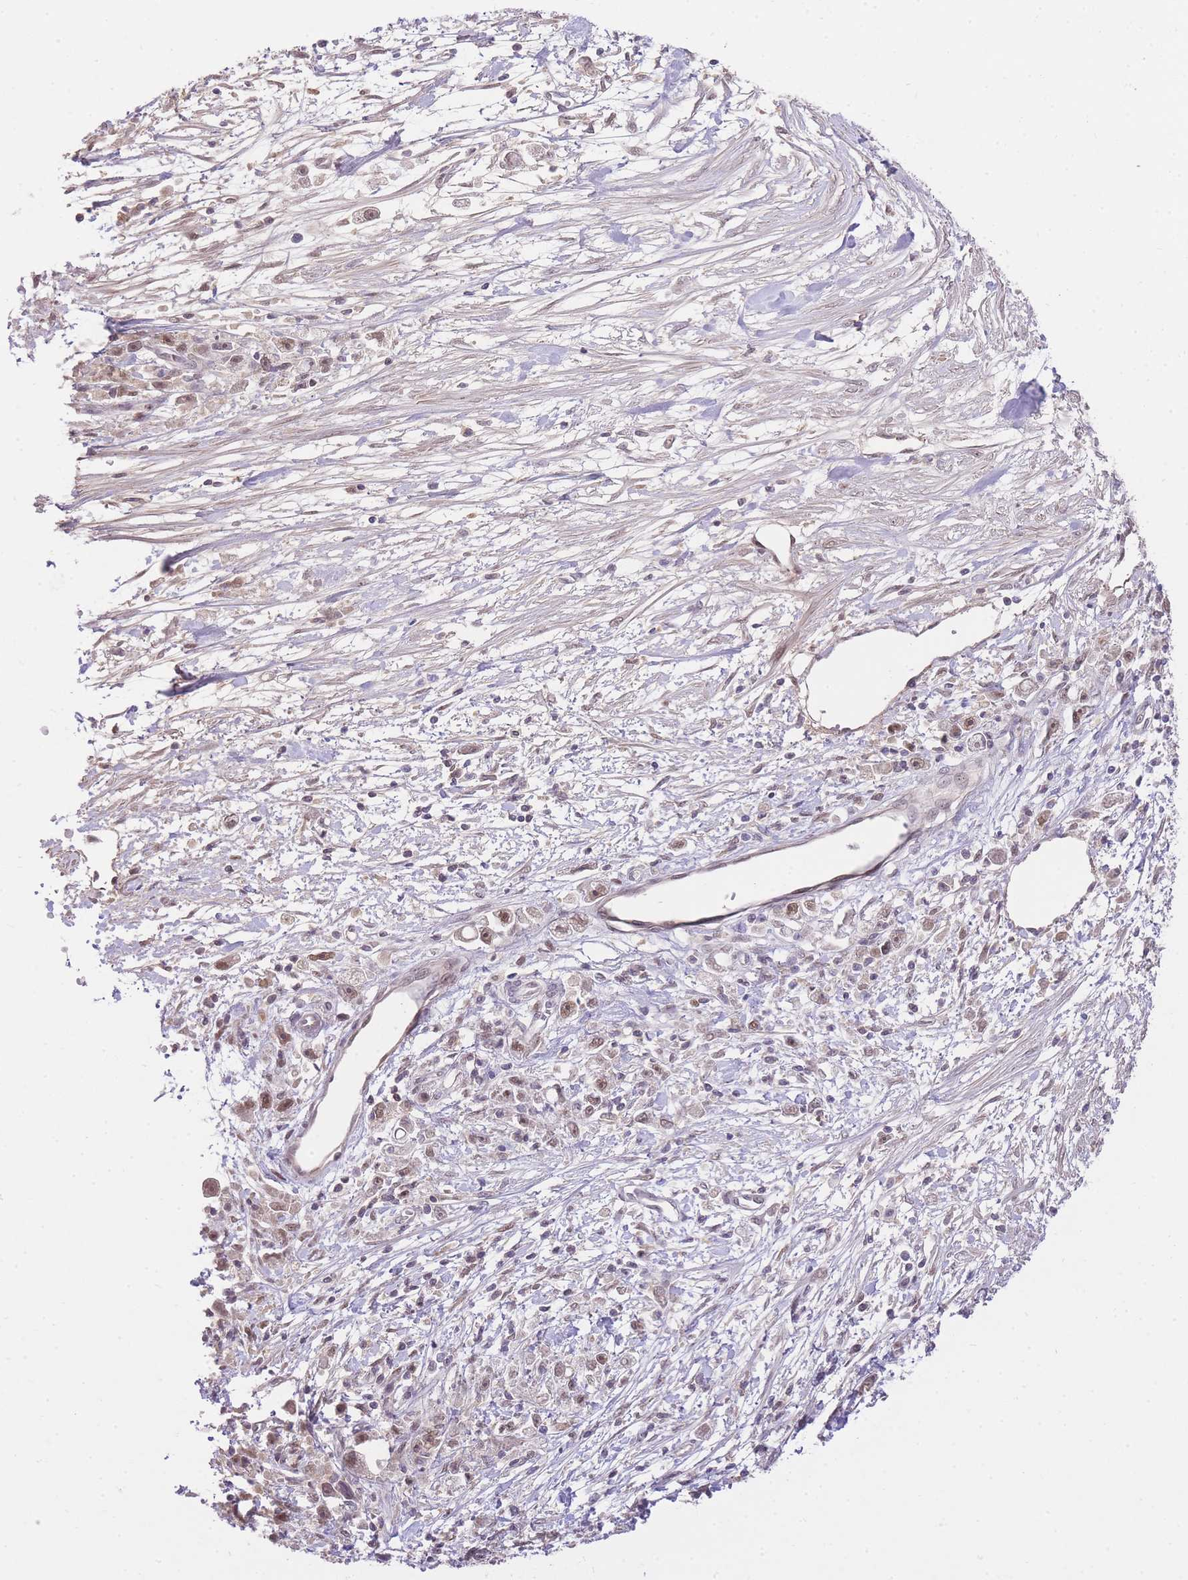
{"staining": {"intensity": "moderate", "quantity": "25%-75%", "location": "nuclear"}, "tissue": "stomach cancer", "cell_type": "Tumor cells", "image_type": "cancer", "snomed": [{"axis": "morphology", "description": "Adenocarcinoma, NOS"}, {"axis": "topography", "description": "Stomach"}], "caption": "This is an image of IHC staining of stomach cancer (adenocarcinoma), which shows moderate positivity in the nuclear of tumor cells.", "gene": "UBXN7", "patient": {"sex": "female", "age": 59}}